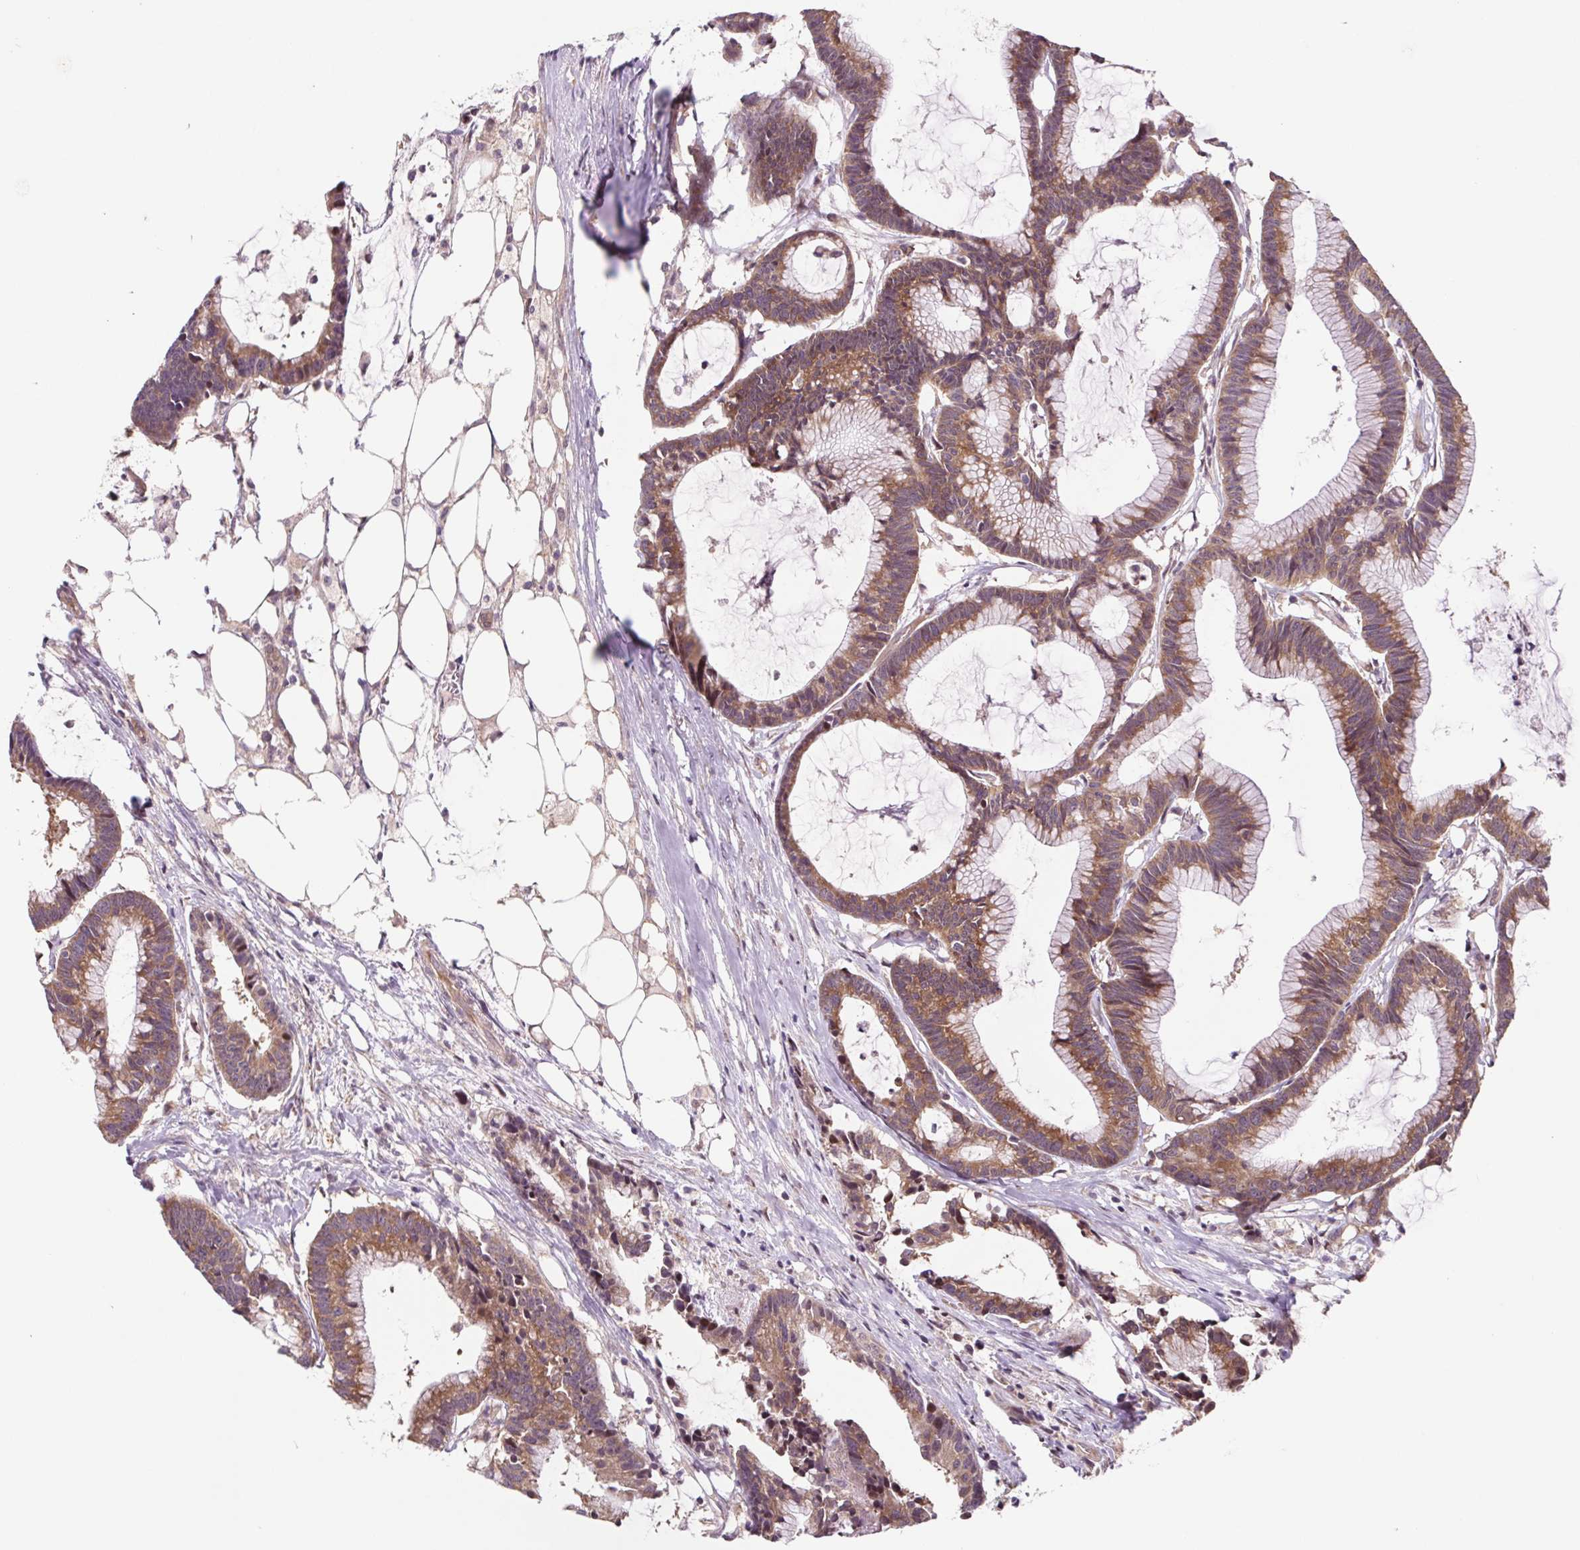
{"staining": {"intensity": "moderate", "quantity": ">75%", "location": "cytoplasmic/membranous"}, "tissue": "colorectal cancer", "cell_type": "Tumor cells", "image_type": "cancer", "snomed": [{"axis": "morphology", "description": "Adenocarcinoma, NOS"}, {"axis": "topography", "description": "Colon"}], "caption": "This is an image of immunohistochemistry (IHC) staining of colorectal adenocarcinoma, which shows moderate positivity in the cytoplasmic/membranous of tumor cells.", "gene": "HFE", "patient": {"sex": "female", "age": 78}}